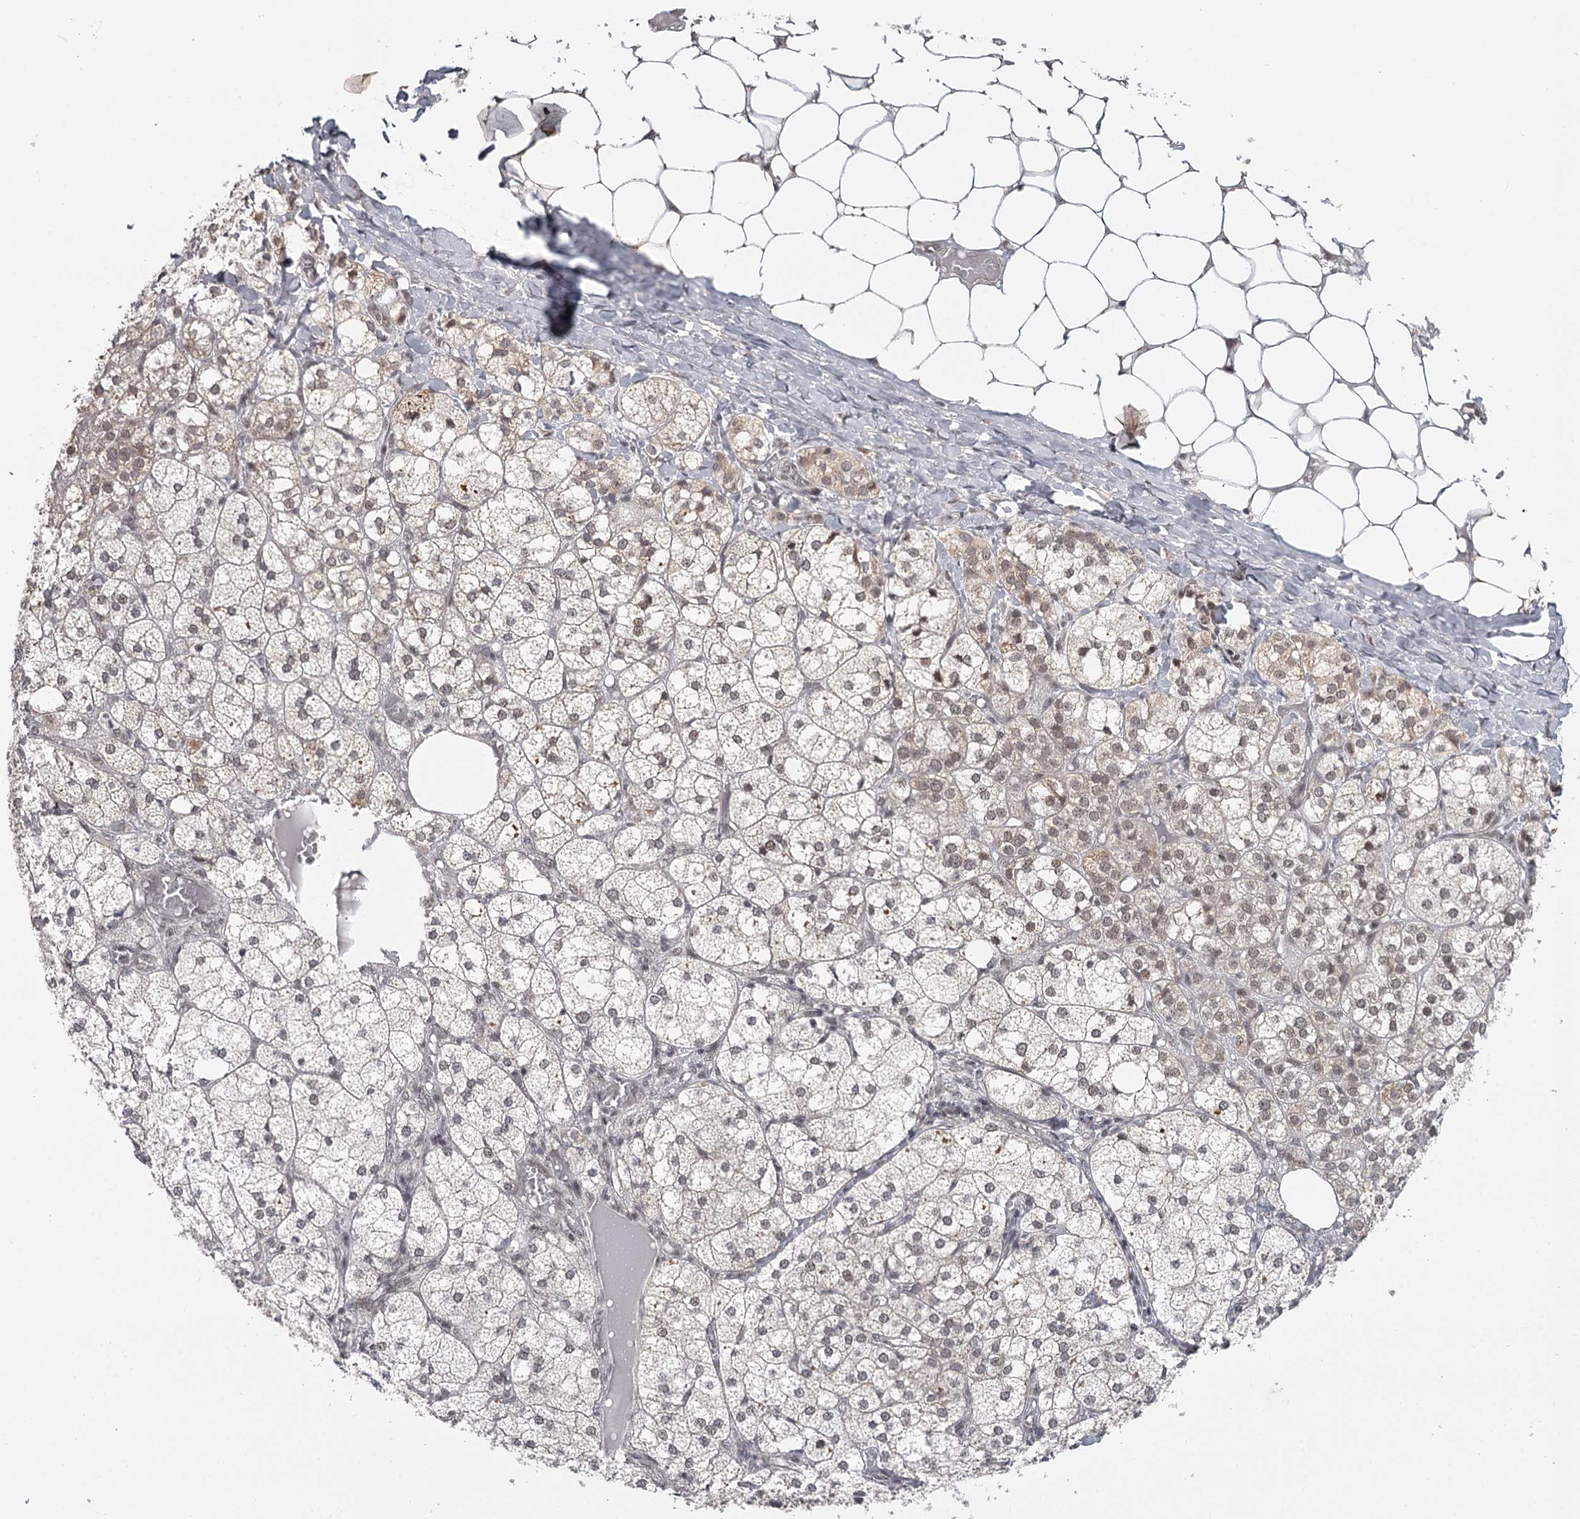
{"staining": {"intensity": "moderate", "quantity": "<25%", "location": "cytoplasmic/membranous,nuclear"}, "tissue": "adrenal gland", "cell_type": "Glandular cells", "image_type": "normal", "snomed": [{"axis": "morphology", "description": "Normal tissue, NOS"}, {"axis": "topography", "description": "Adrenal gland"}], "caption": "An image of human adrenal gland stained for a protein displays moderate cytoplasmic/membranous,nuclear brown staining in glandular cells.", "gene": "FAM13C", "patient": {"sex": "female", "age": 61}}